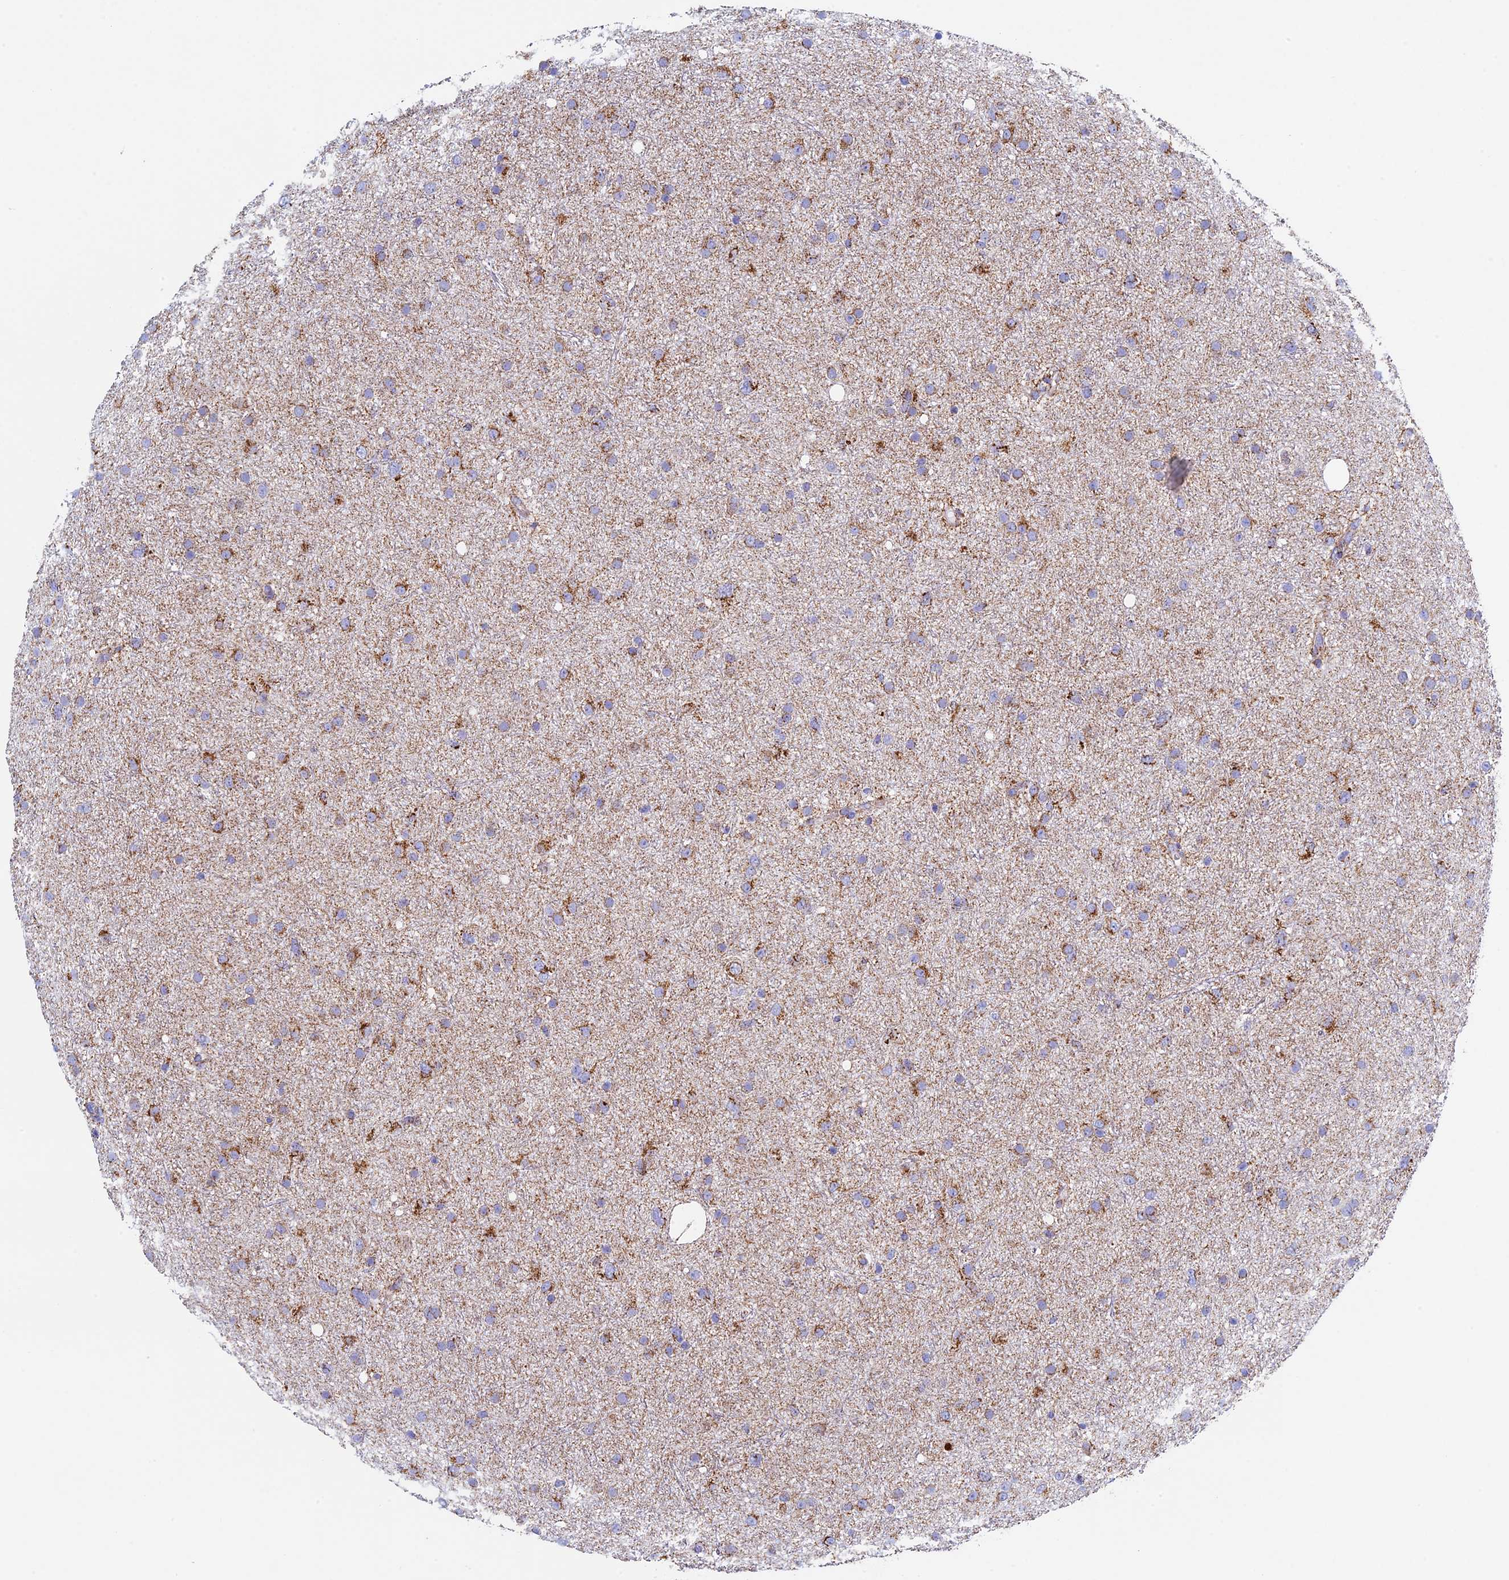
{"staining": {"intensity": "moderate", "quantity": ">75%", "location": "cytoplasmic/membranous"}, "tissue": "glioma", "cell_type": "Tumor cells", "image_type": "cancer", "snomed": [{"axis": "morphology", "description": "Glioma, malignant, Low grade"}, {"axis": "topography", "description": "Cerebral cortex"}], "caption": "Low-grade glioma (malignant) tissue exhibits moderate cytoplasmic/membranous expression in about >75% of tumor cells", "gene": "UQCRFS1", "patient": {"sex": "female", "age": 39}}